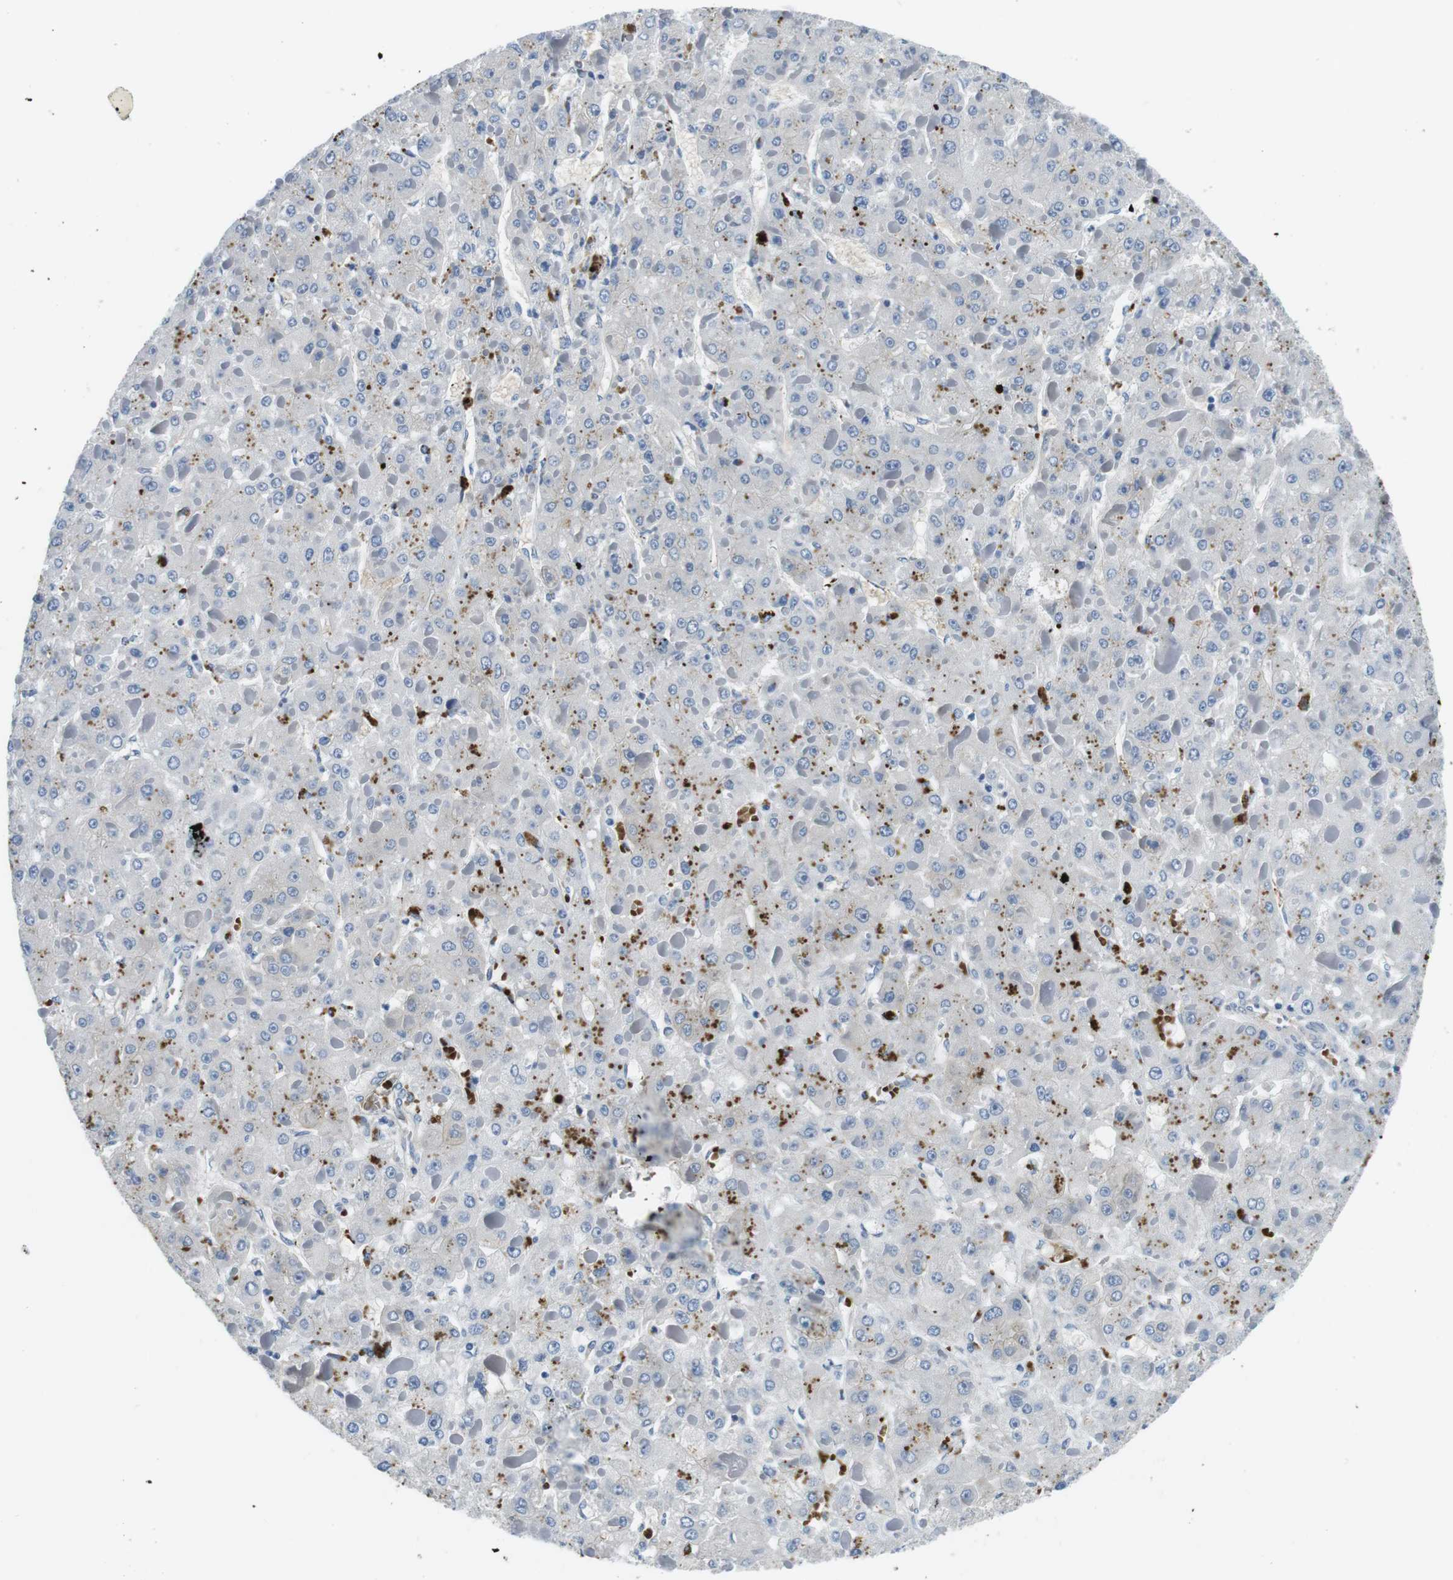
{"staining": {"intensity": "negative", "quantity": "none", "location": "none"}, "tissue": "liver cancer", "cell_type": "Tumor cells", "image_type": "cancer", "snomed": [{"axis": "morphology", "description": "Carcinoma, Hepatocellular, NOS"}, {"axis": "topography", "description": "Liver"}], "caption": "Immunohistochemistry of liver cancer (hepatocellular carcinoma) displays no staining in tumor cells.", "gene": "WSCD1", "patient": {"sex": "female", "age": 73}}